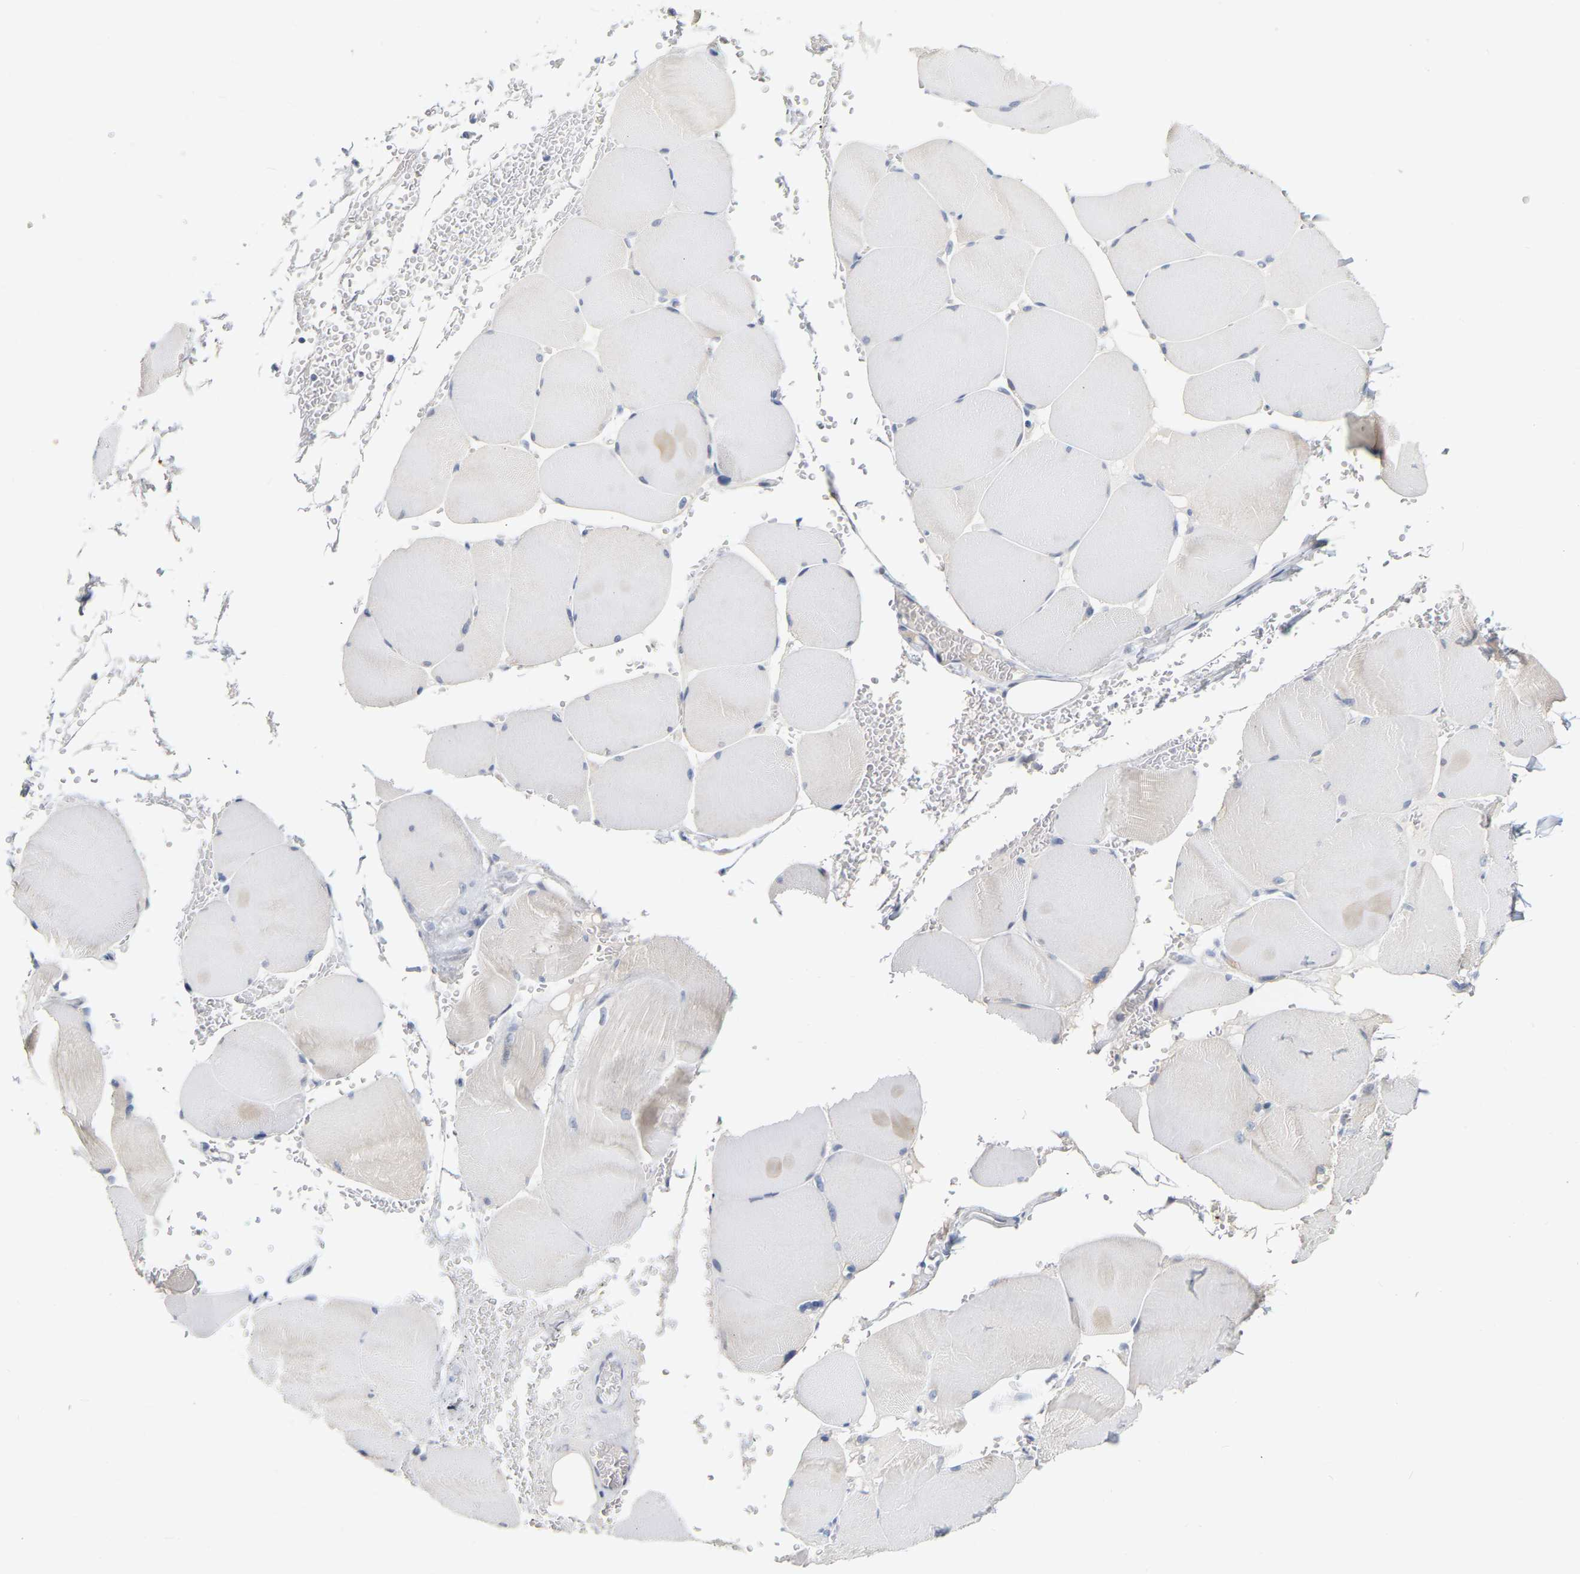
{"staining": {"intensity": "negative", "quantity": "none", "location": "none"}, "tissue": "skeletal muscle", "cell_type": "Myocytes", "image_type": "normal", "snomed": [{"axis": "morphology", "description": "Normal tissue, NOS"}, {"axis": "topography", "description": "Skin"}, {"axis": "topography", "description": "Skeletal muscle"}], "caption": "Myocytes show no significant expression in benign skeletal muscle. (DAB (3,3'-diaminobenzidine) immunohistochemistry (IHC) with hematoxylin counter stain).", "gene": "KRT76", "patient": {"sex": "male", "age": 83}}